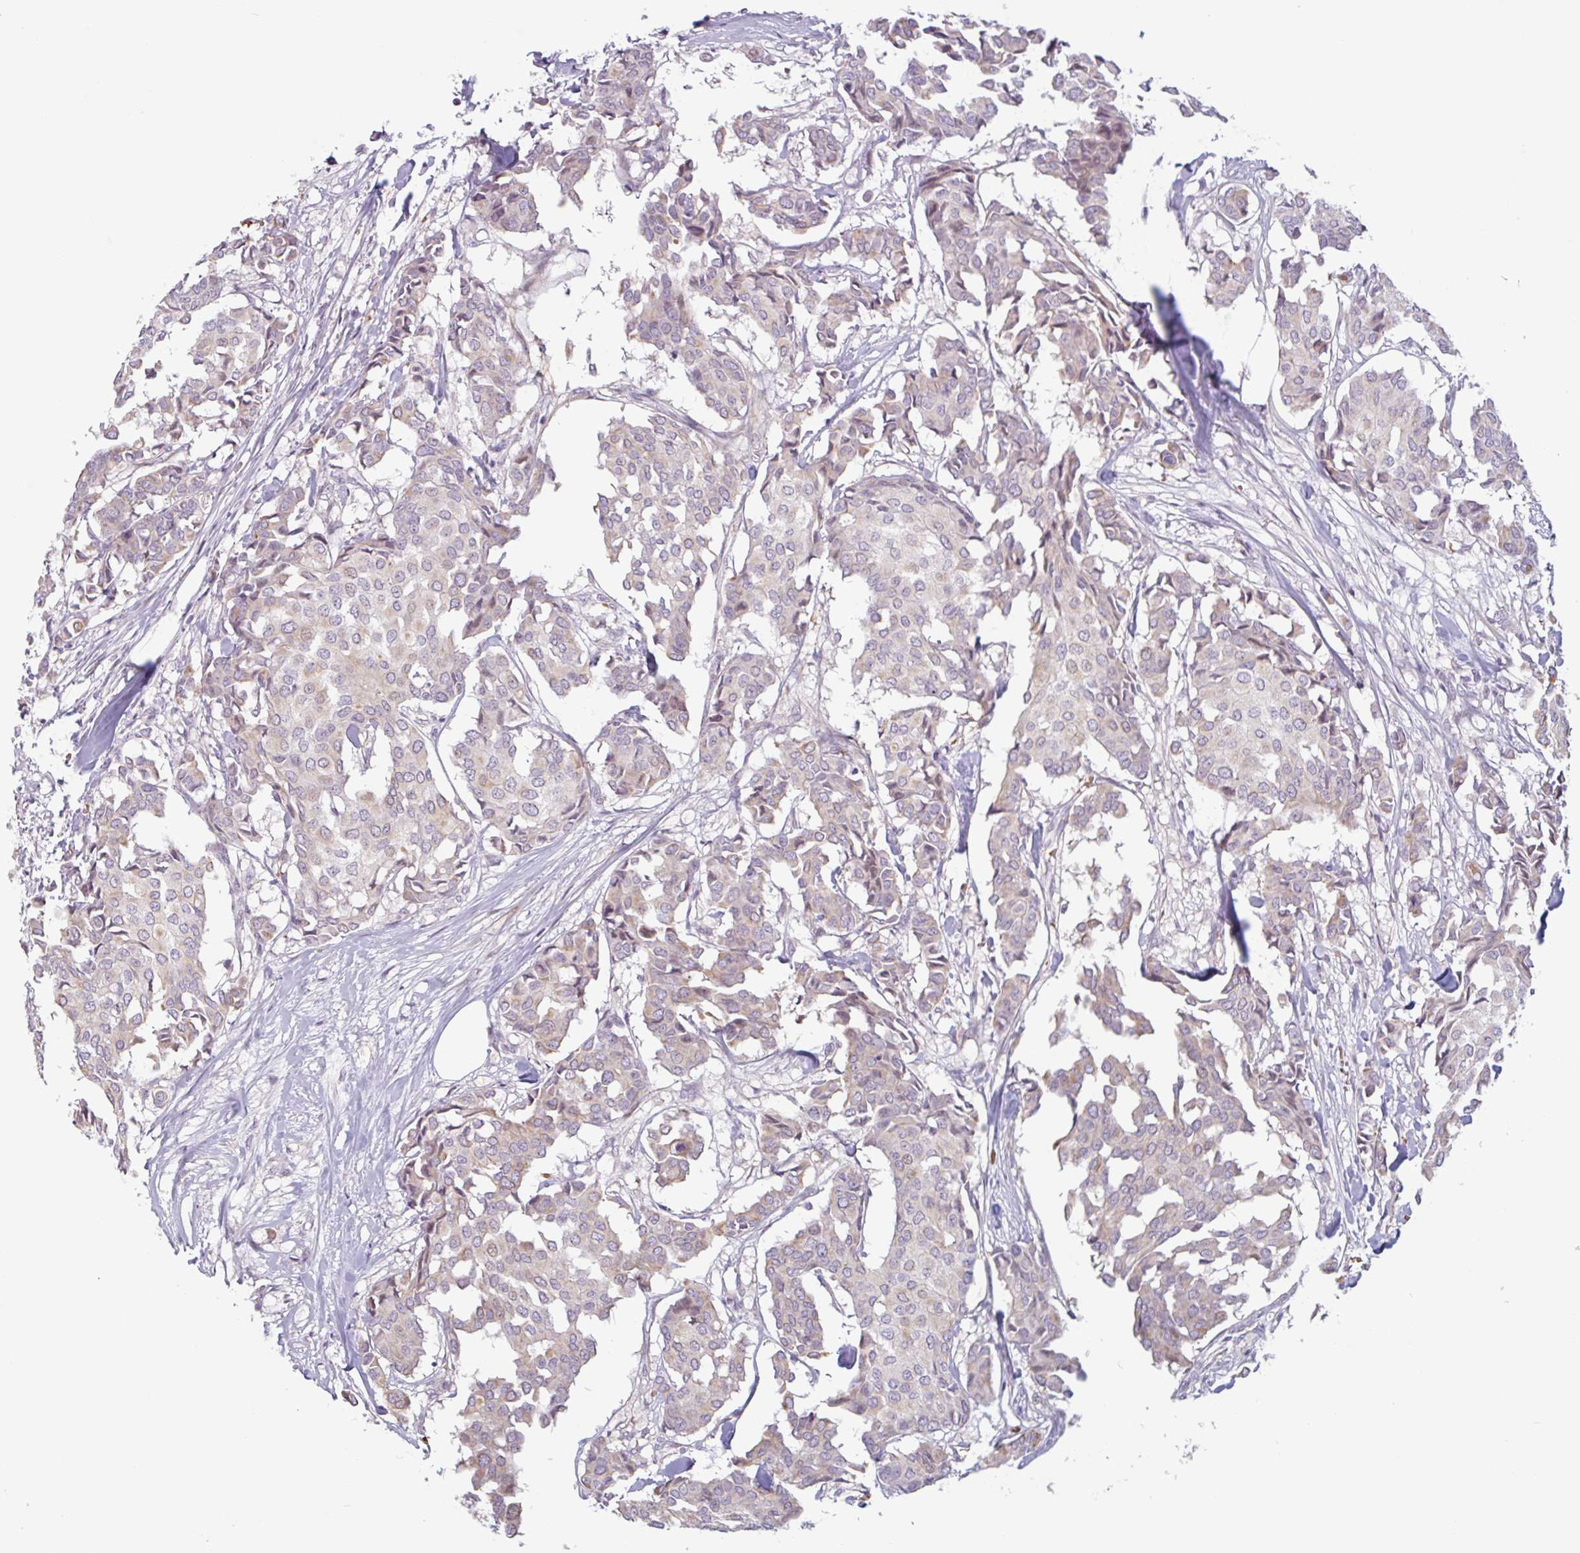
{"staining": {"intensity": "negative", "quantity": "none", "location": "none"}, "tissue": "breast cancer", "cell_type": "Tumor cells", "image_type": "cancer", "snomed": [{"axis": "morphology", "description": "Duct carcinoma"}, {"axis": "topography", "description": "Breast"}], "caption": "This is a image of IHC staining of breast cancer (invasive ductal carcinoma), which shows no staining in tumor cells.", "gene": "TMEM119", "patient": {"sex": "female", "age": 75}}